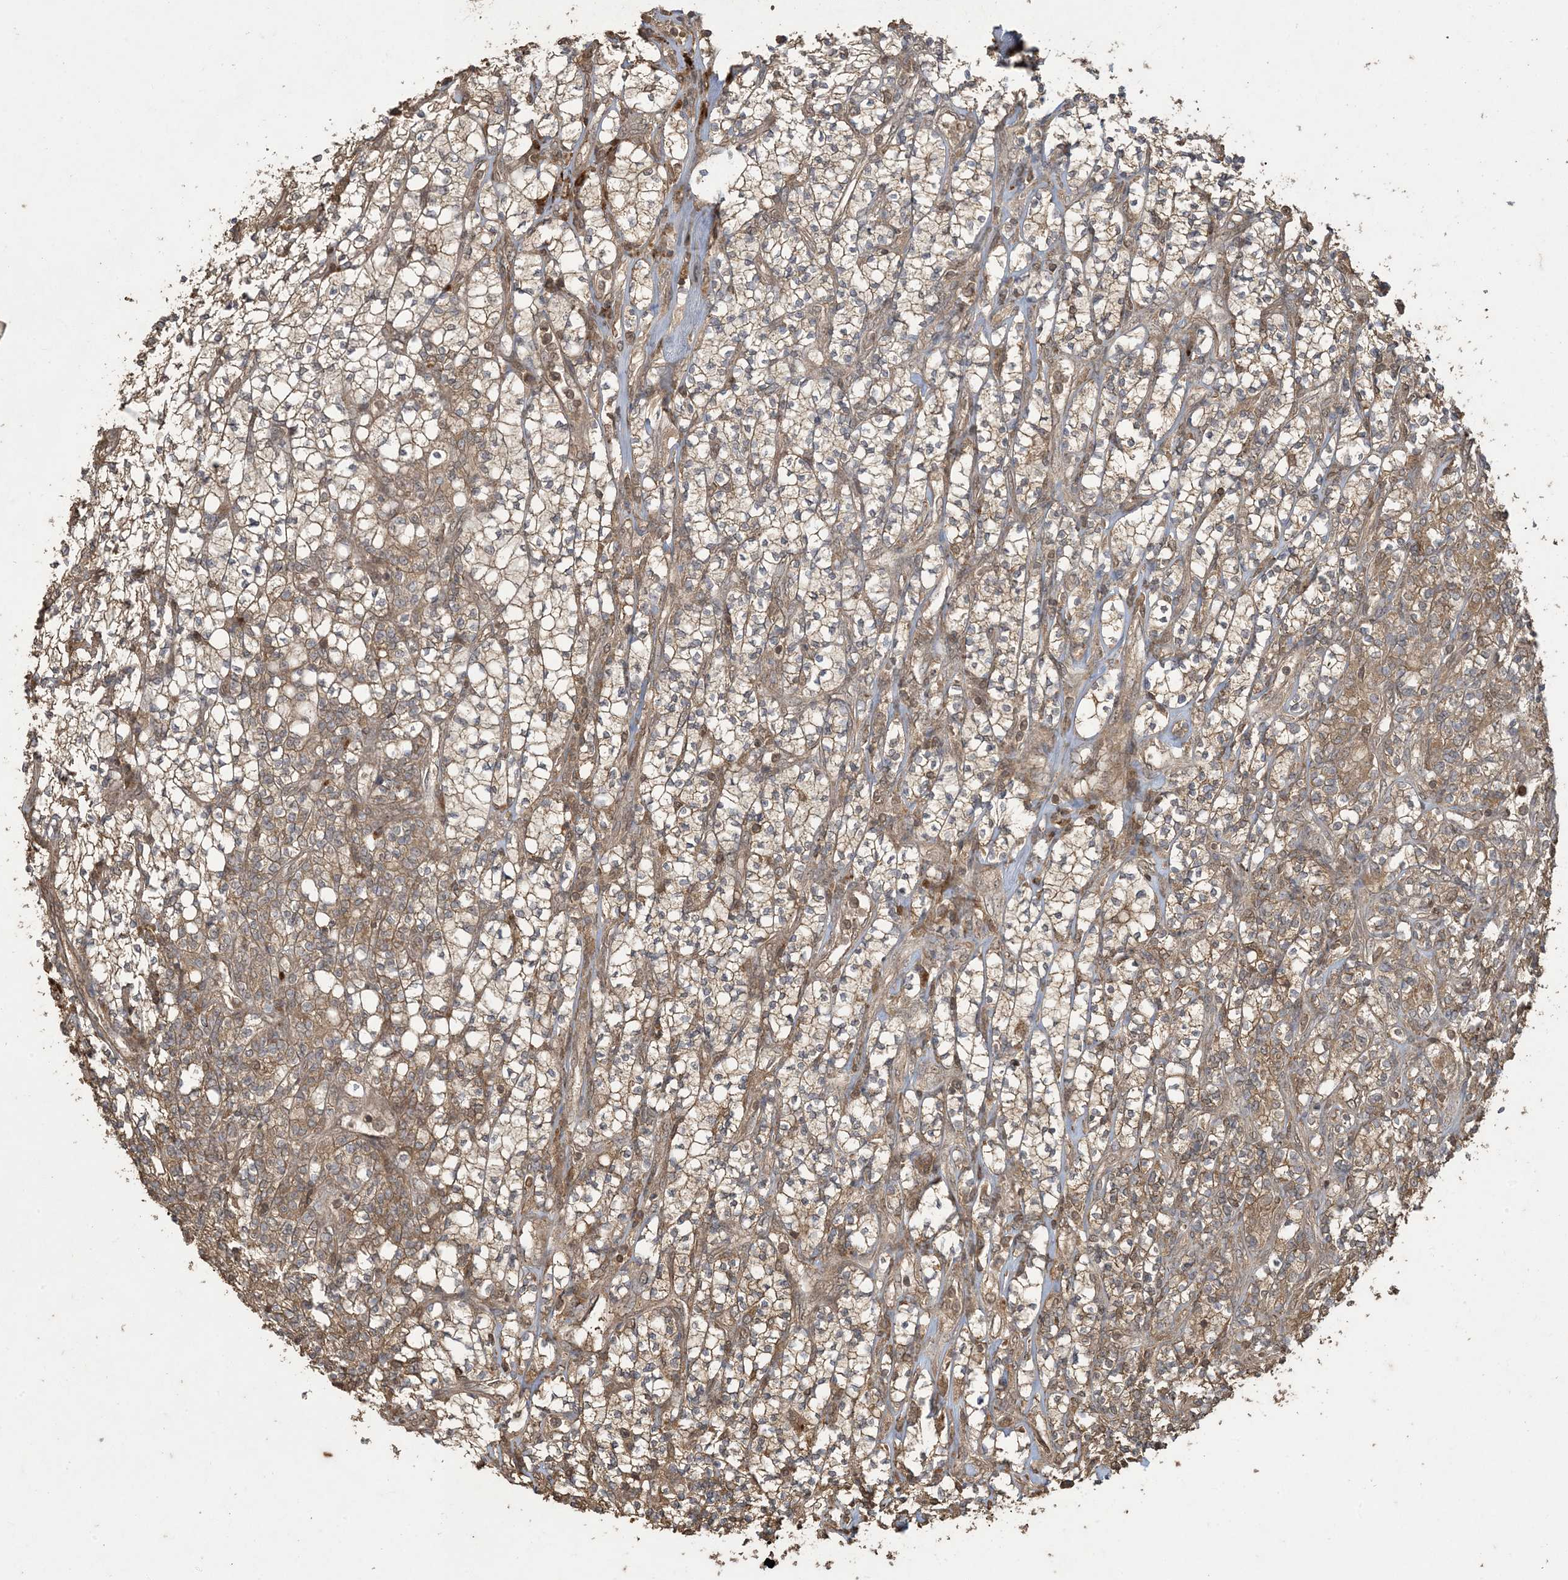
{"staining": {"intensity": "moderate", "quantity": "25%-75%", "location": "cytoplasmic/membranous"}, "tissue": "renal cancer", "cell_type": "Tumor cells", "image_type": "cancer", "snomed": [{"axis": "morphology", "description": "Adenocarcinoma, NOS"}, {"axis": "topography", "description": "Kidney"}], "caption": "Protein expression analysis of renal cancer reveals moderate cytoplasmic/membranous staining in approximately 25%-75% of tumor cells.", "gene": "EFCAB8", "patient": {"sex": "male", "age": 77}}